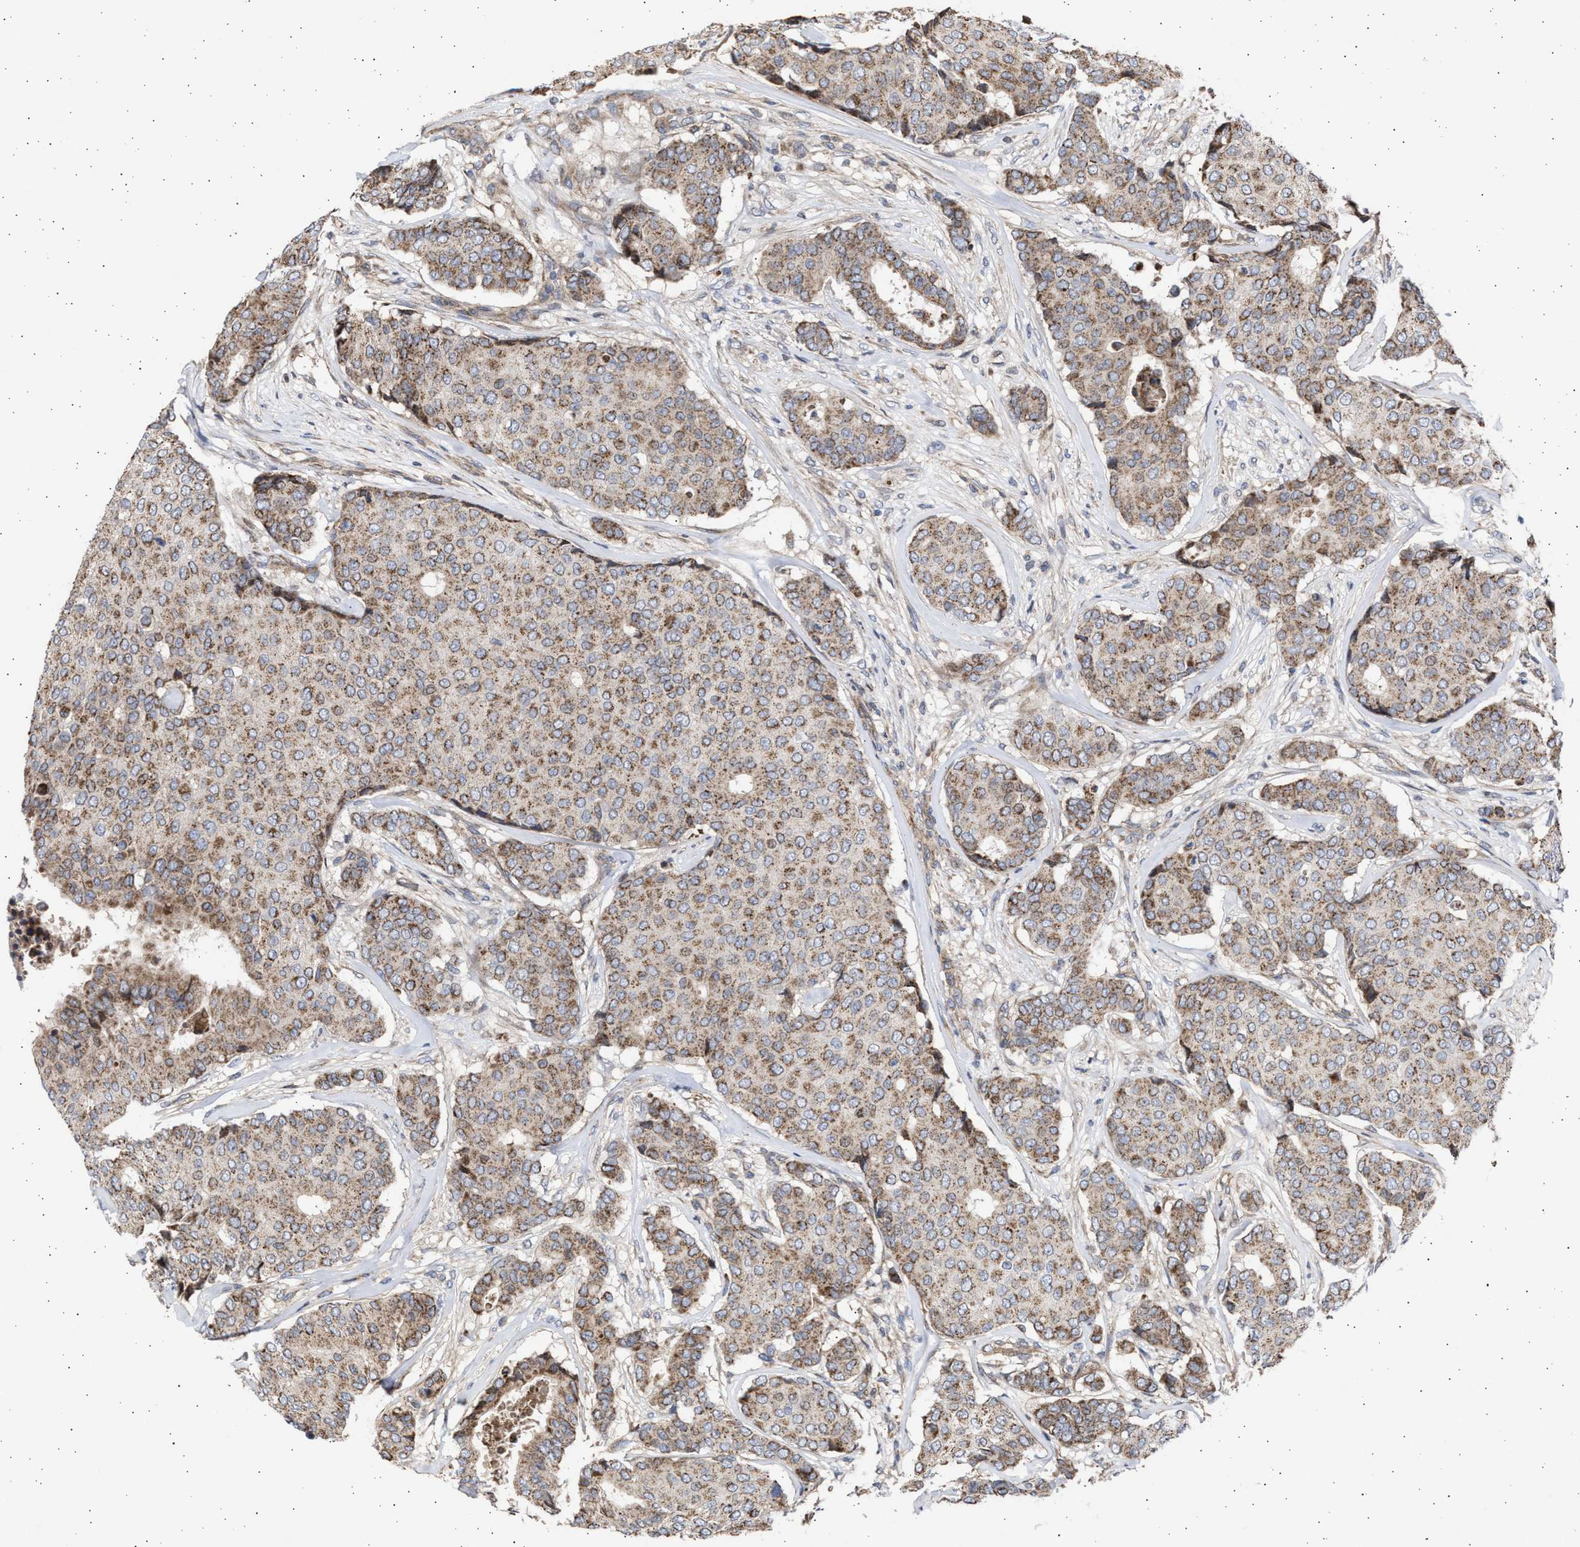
{"staining": {"intensity": "moderate", "quantity": ">75%", "location": "cytoplasmic/membranous"}, "tissue": "breast cancer", "cell_type": "Tumor cells", "image_type": "cancer", "snomed": [{"axis": "morphology", "description": "Duct carcinoma"}, {"axis": "topography", "description": "Breast"}], "caption": "Protein staining of breast infiltrating ductal carcinoma tissue displays moderate cytoplasmic/membranous positivity in approximately >75% of tumor cells. The protein is shown in brown color, while the nuclei are stained blue.", "gene": "TTC19", "patient": {"sex": "female", "age": 75}}